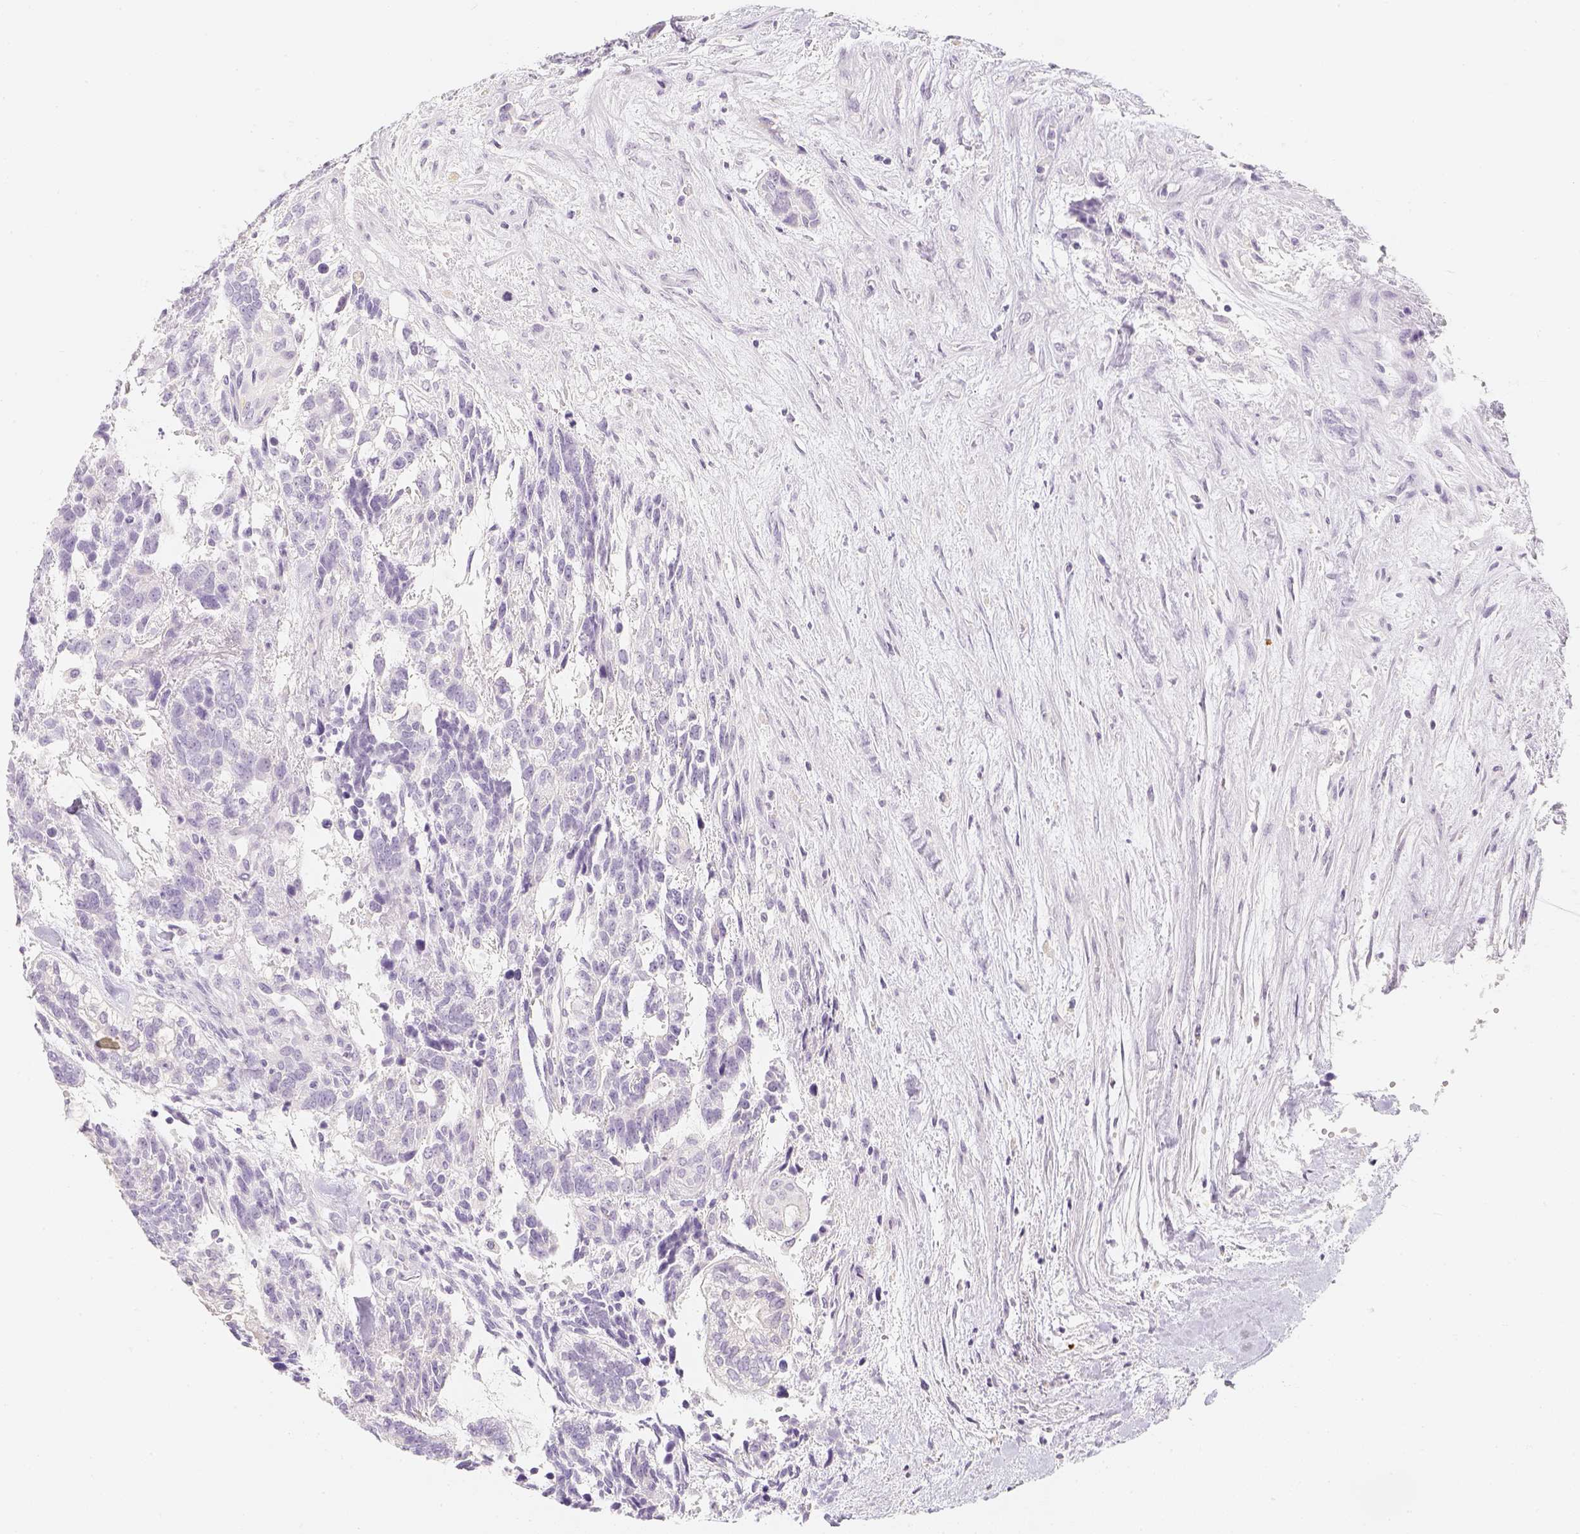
{"staining": {"intensity": "negative", "quantity": "none", "location": "none"}, "tissue": "testis cancer", "cell_type": "Tumor cells", "image_type": "cancer", "snomed": [{"axis": "morphology", "description": "Carcinoma, Embryonal, NOS"}, {"axis": "topography", "description": "Testis"}], "caption": "Embryonal carcinoma (testis) was stained to show a protein in brown. There is no significant staining in tumor cells.", "gene": "SLC18A1", "patient": {"sex": "male", "age": 23}}